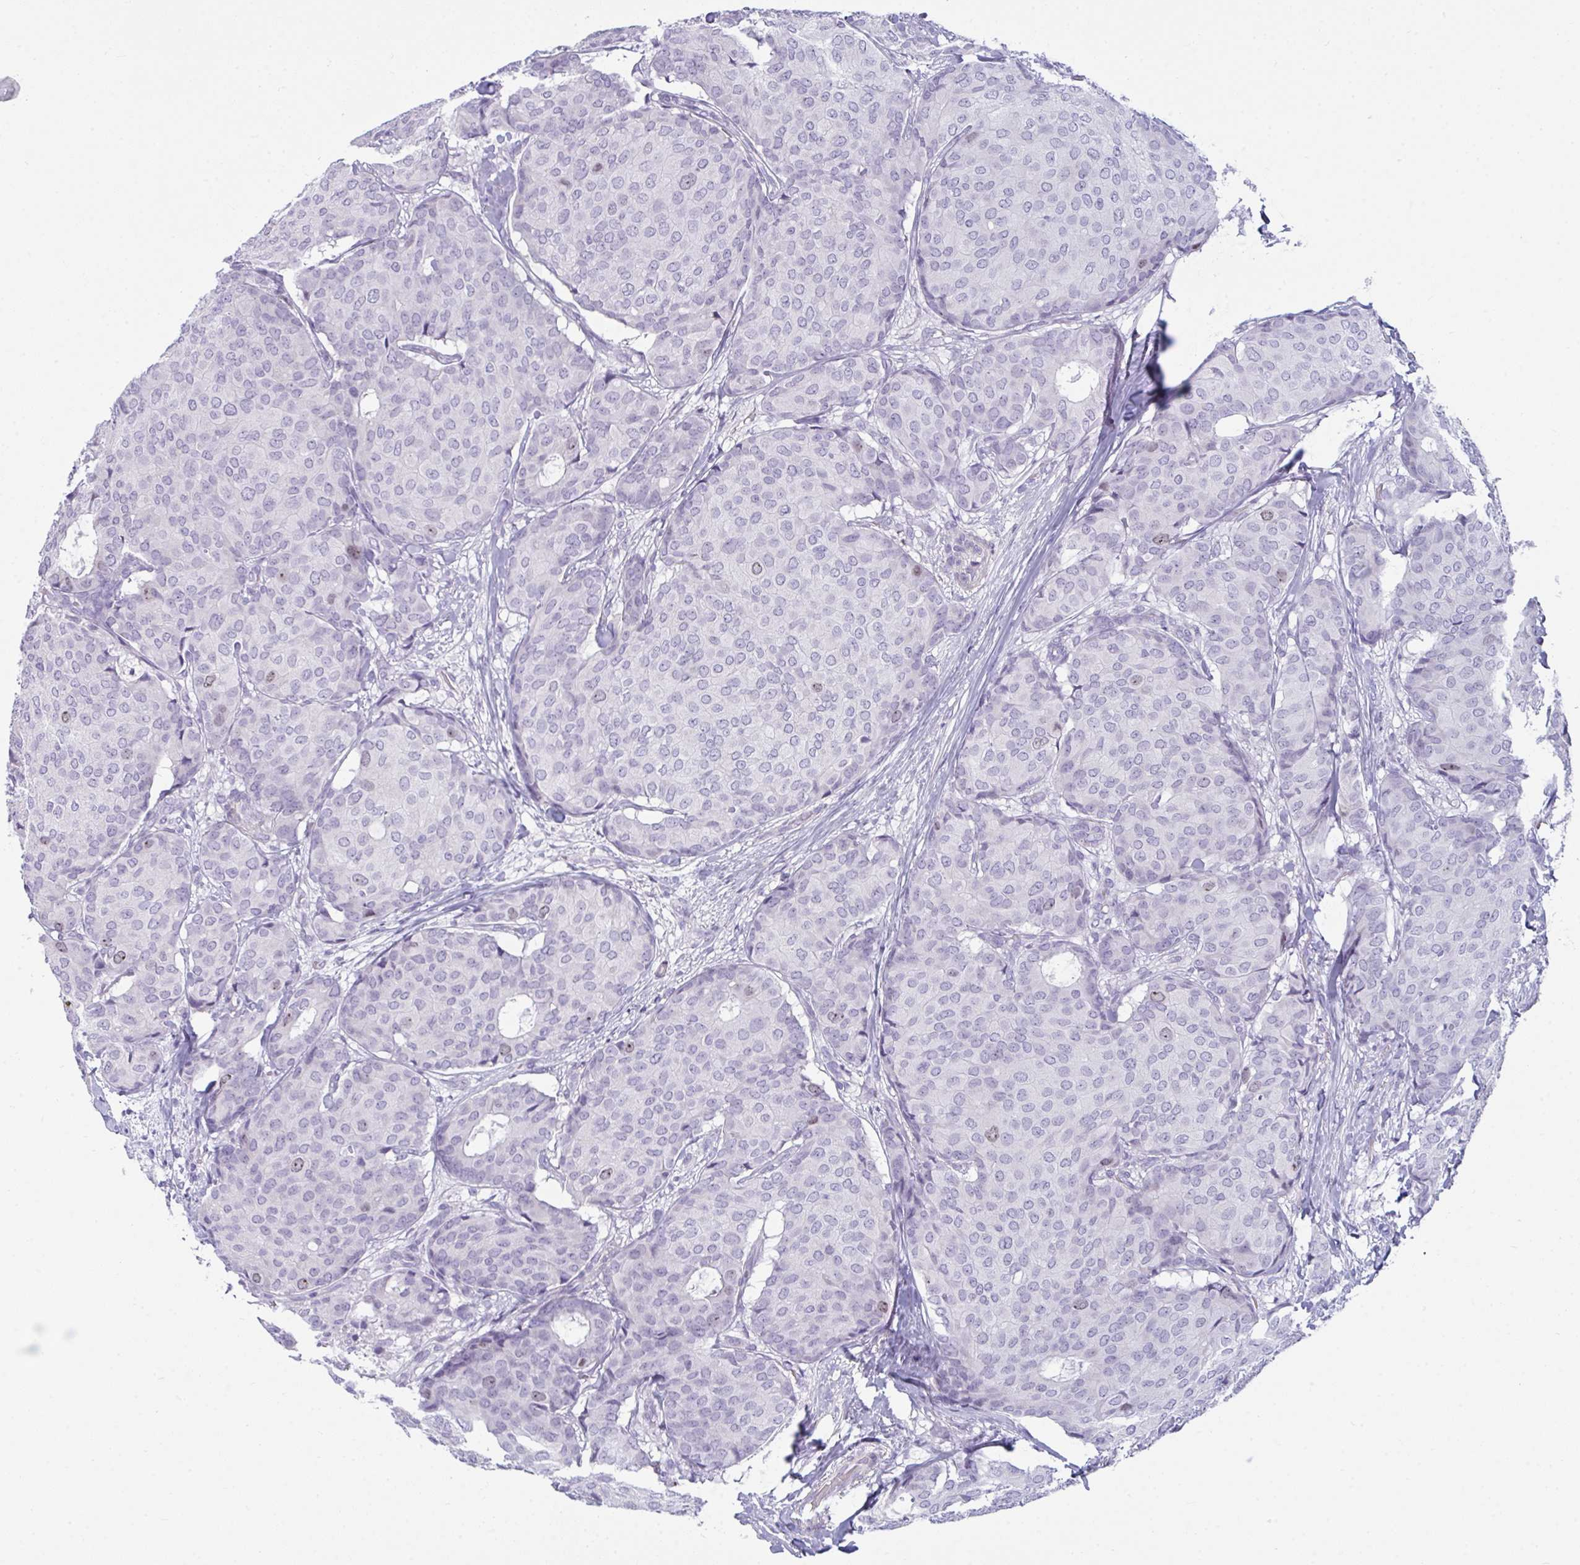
{"staining": {"intensity": "negative", "quantity": "none", "location": "none"}, "tissue": "breast cancer", "cell_type": "Tumor cells", "image_type": "cancer", "snomed": [{"axis": "morphology", "description": "Duct carcinoma"}, {"axis": "topography", "description": "Breast"}], "caption": "The immunohistochemistry (IHC) micrograph has no significant expression in tumor cells of breast cancer tissue. Nuclei are stained in blue.", "gene": "SUZ12", "patient": {"sex": "female", "age": 75}}